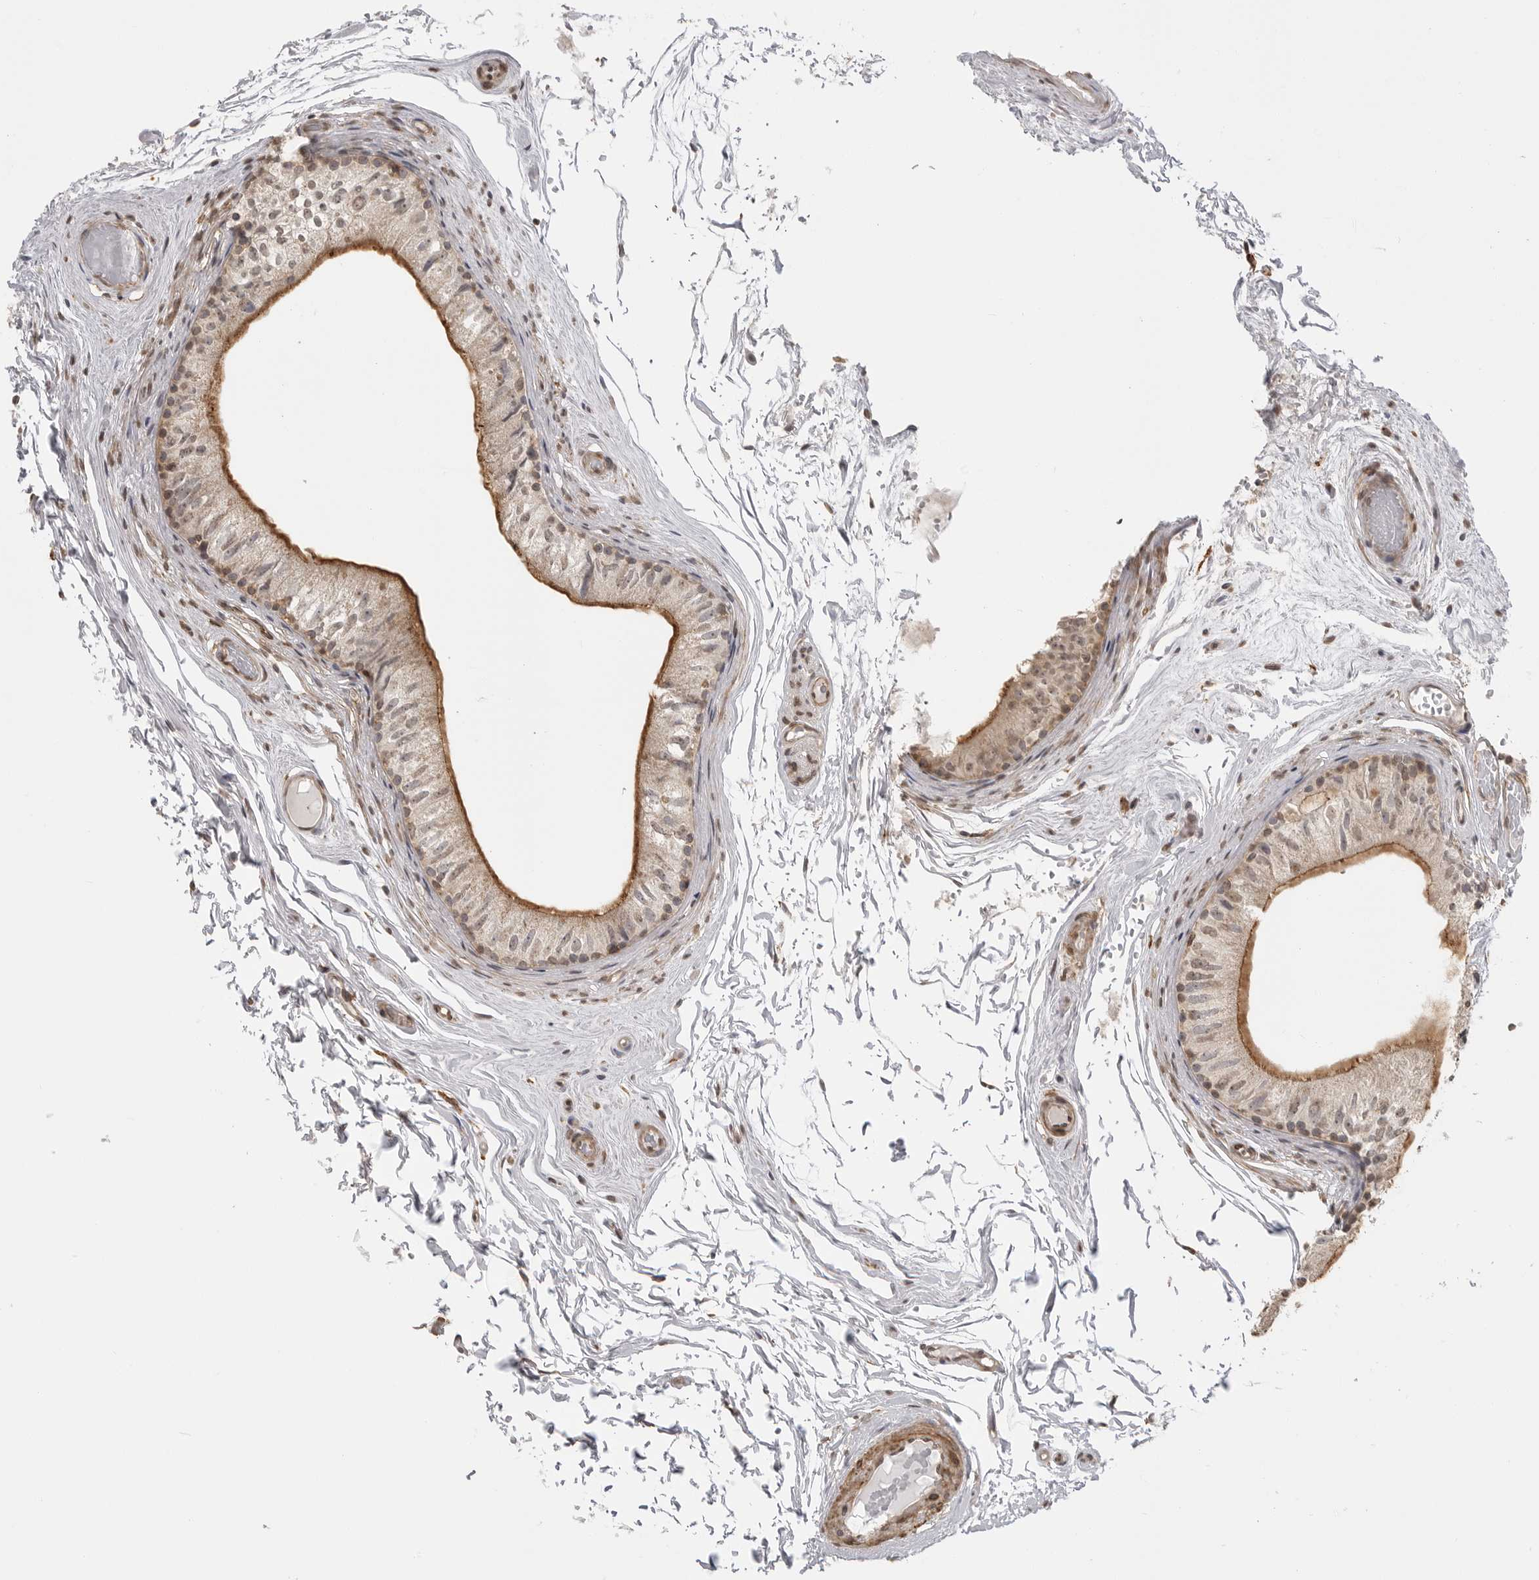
{"staining": {"intensity": "moderate", "quantity": "25%-75%", "location": "cytoplasmic/membranous"}, "tissue": "epididymis", "cell_type": "Glandular cells", "image_type": "normal", "snomed": [{"axis": "morphology", "description": "Normal tissue, NOS"}, {"axis": "topography", "description": "Epididymis"}], "caption": "Immunohistochemistry photomicrograph of normal epididymis: human epididymis stained using immunohistochemistry demonstrates medium levels of moderate protein expression localized specifically in the cytoplasmic/membranous of glandular cells, appearing as a cytoplasmic/membranous brown color.", "gene": "GPC2", "patient": {"sex": "male", "age": 79}}